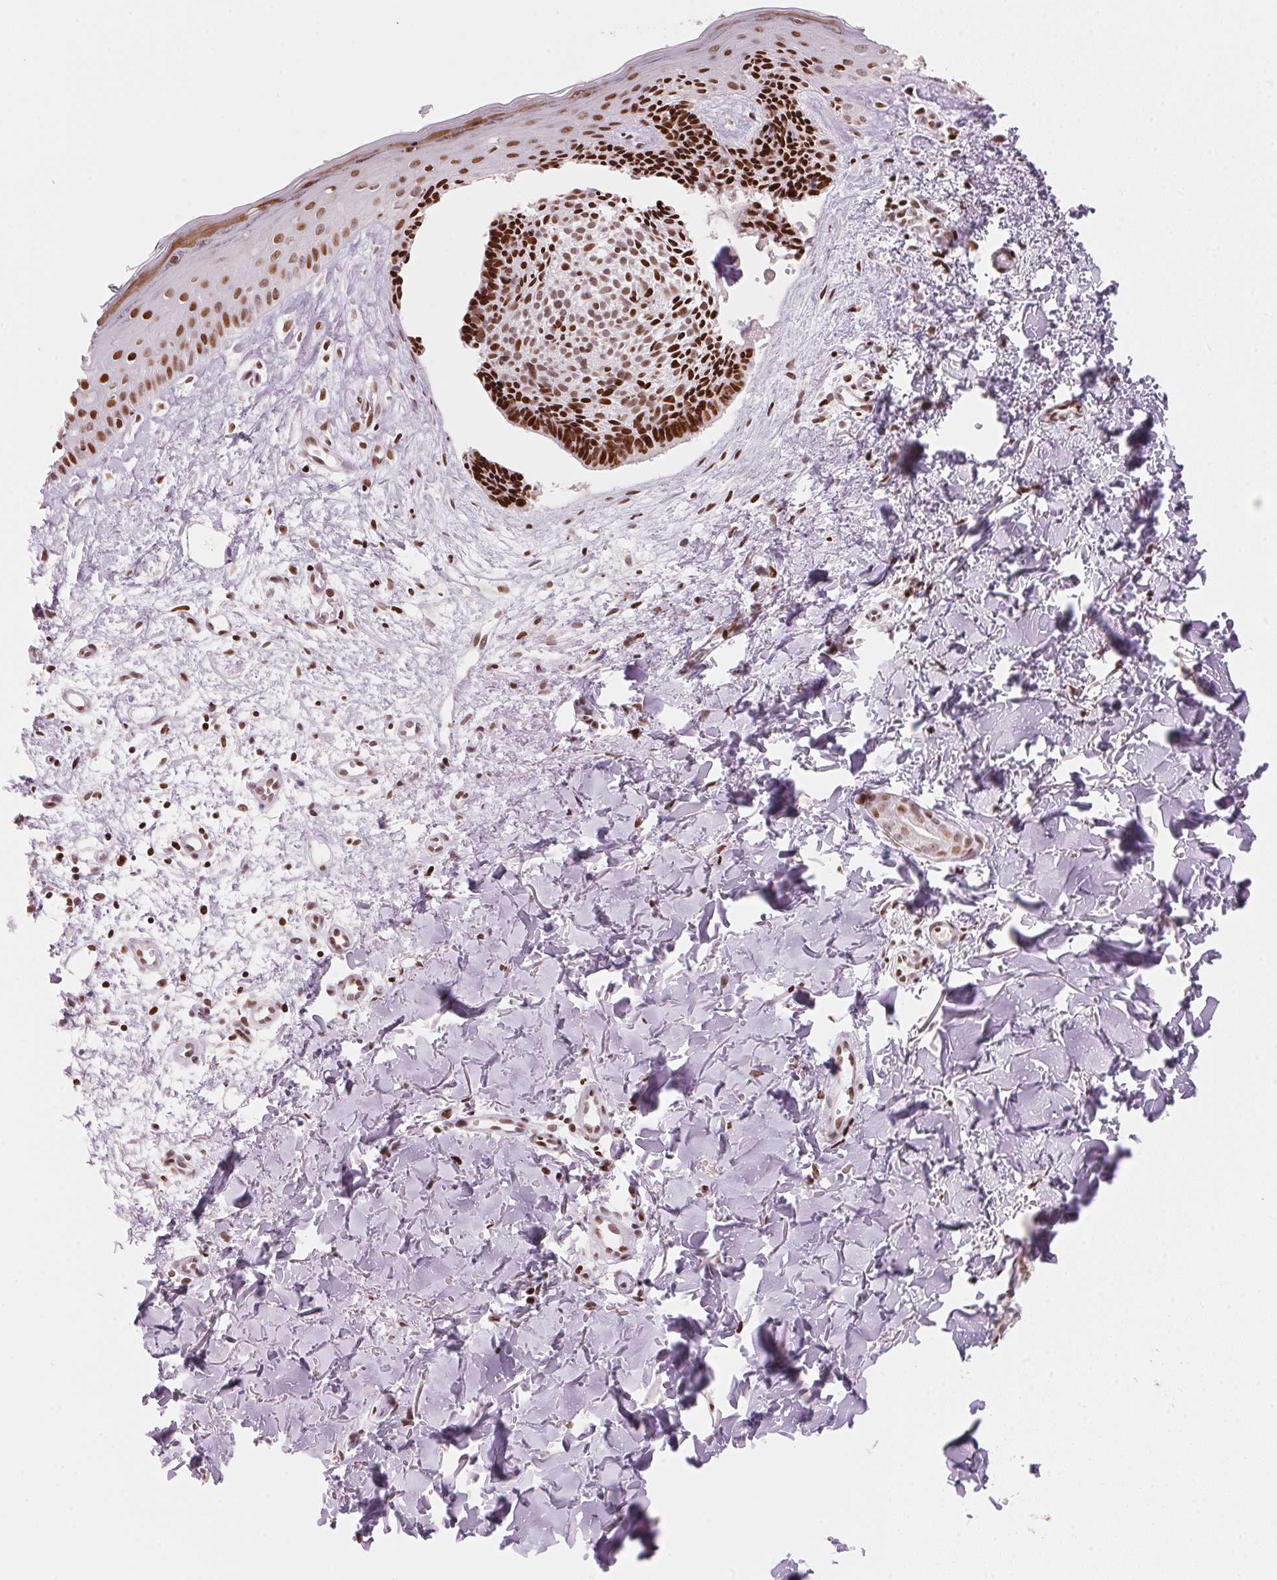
{"staining": {"intensity": "strong", "quantity": ">75%", "location": "nuclear"}, "tissue": "skin cancer", "cell_type": "Tumor cells", "image_type": "cancer", "snomed": [{"axis": "morphology", "description": "Basal cell carcinoma"}, {"axis": "topography", "description": "Skin"}], "caption": "Human skin cancer (basal cell carcinoma) stained with a protein marker displays strong staining in tumor cells.", "gene": "NXF1", "patient": {"sex": "male", "age": 51}}